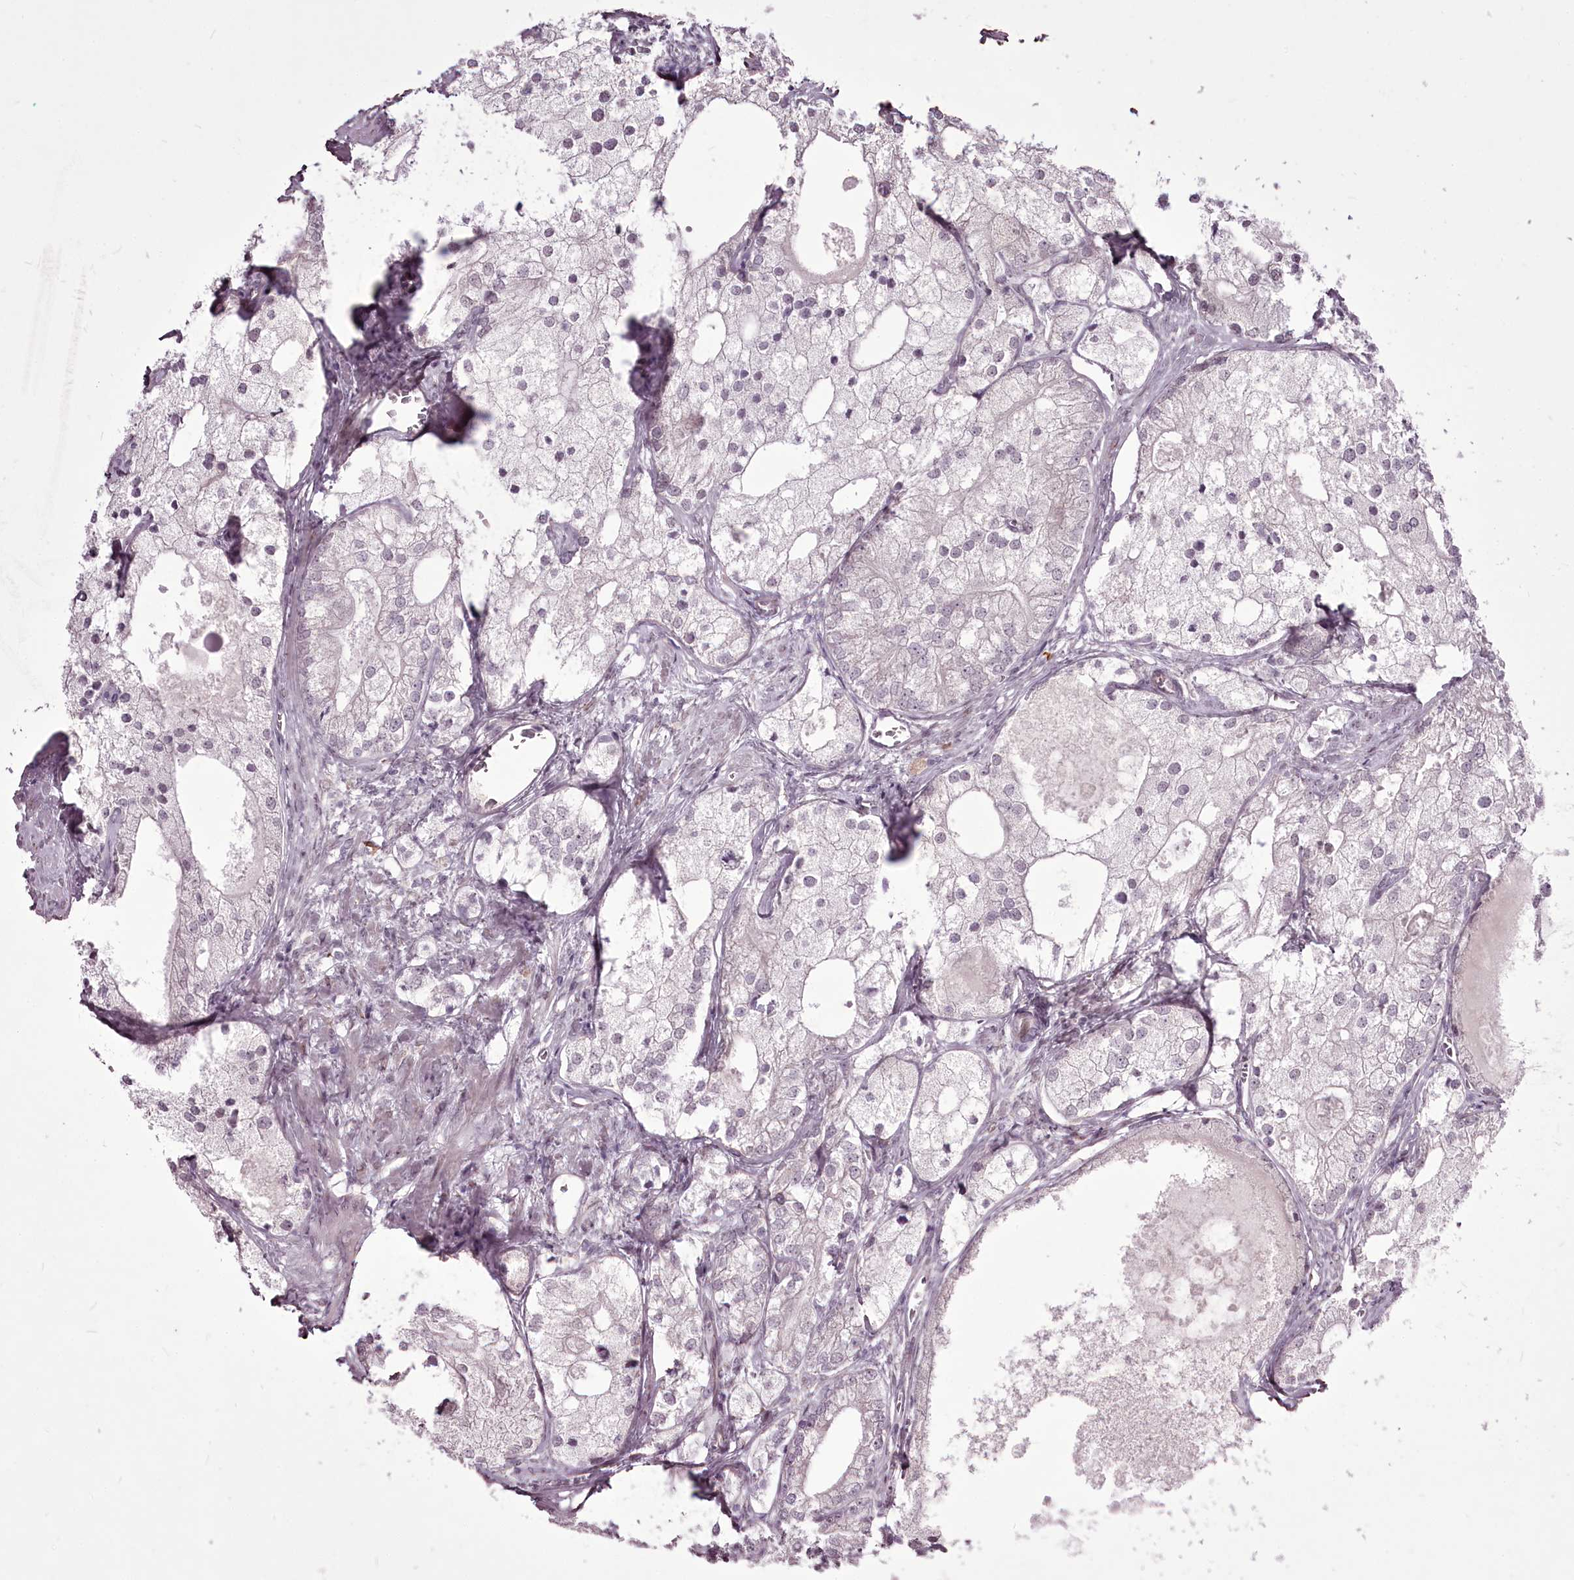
{"staining": {"intensity": "negative", "quantity": "none", "location": "none"}, "tissue": "prostate cancer", "cell_type": "Tumor cells", "image_type": "cancer", "snomed": [{"axis": "morphology", "description": "Adenocarcinoma, Low grade"}, {"axis": "topography", "description": "Prostate"}], "caption": "Photomicrograph shows no protein positivity in tumor cells of low-grade adenocarcinoma (prostate) tissue.", "gene": "C1orf56", "patient": {"sex": "male", "age": 69}}